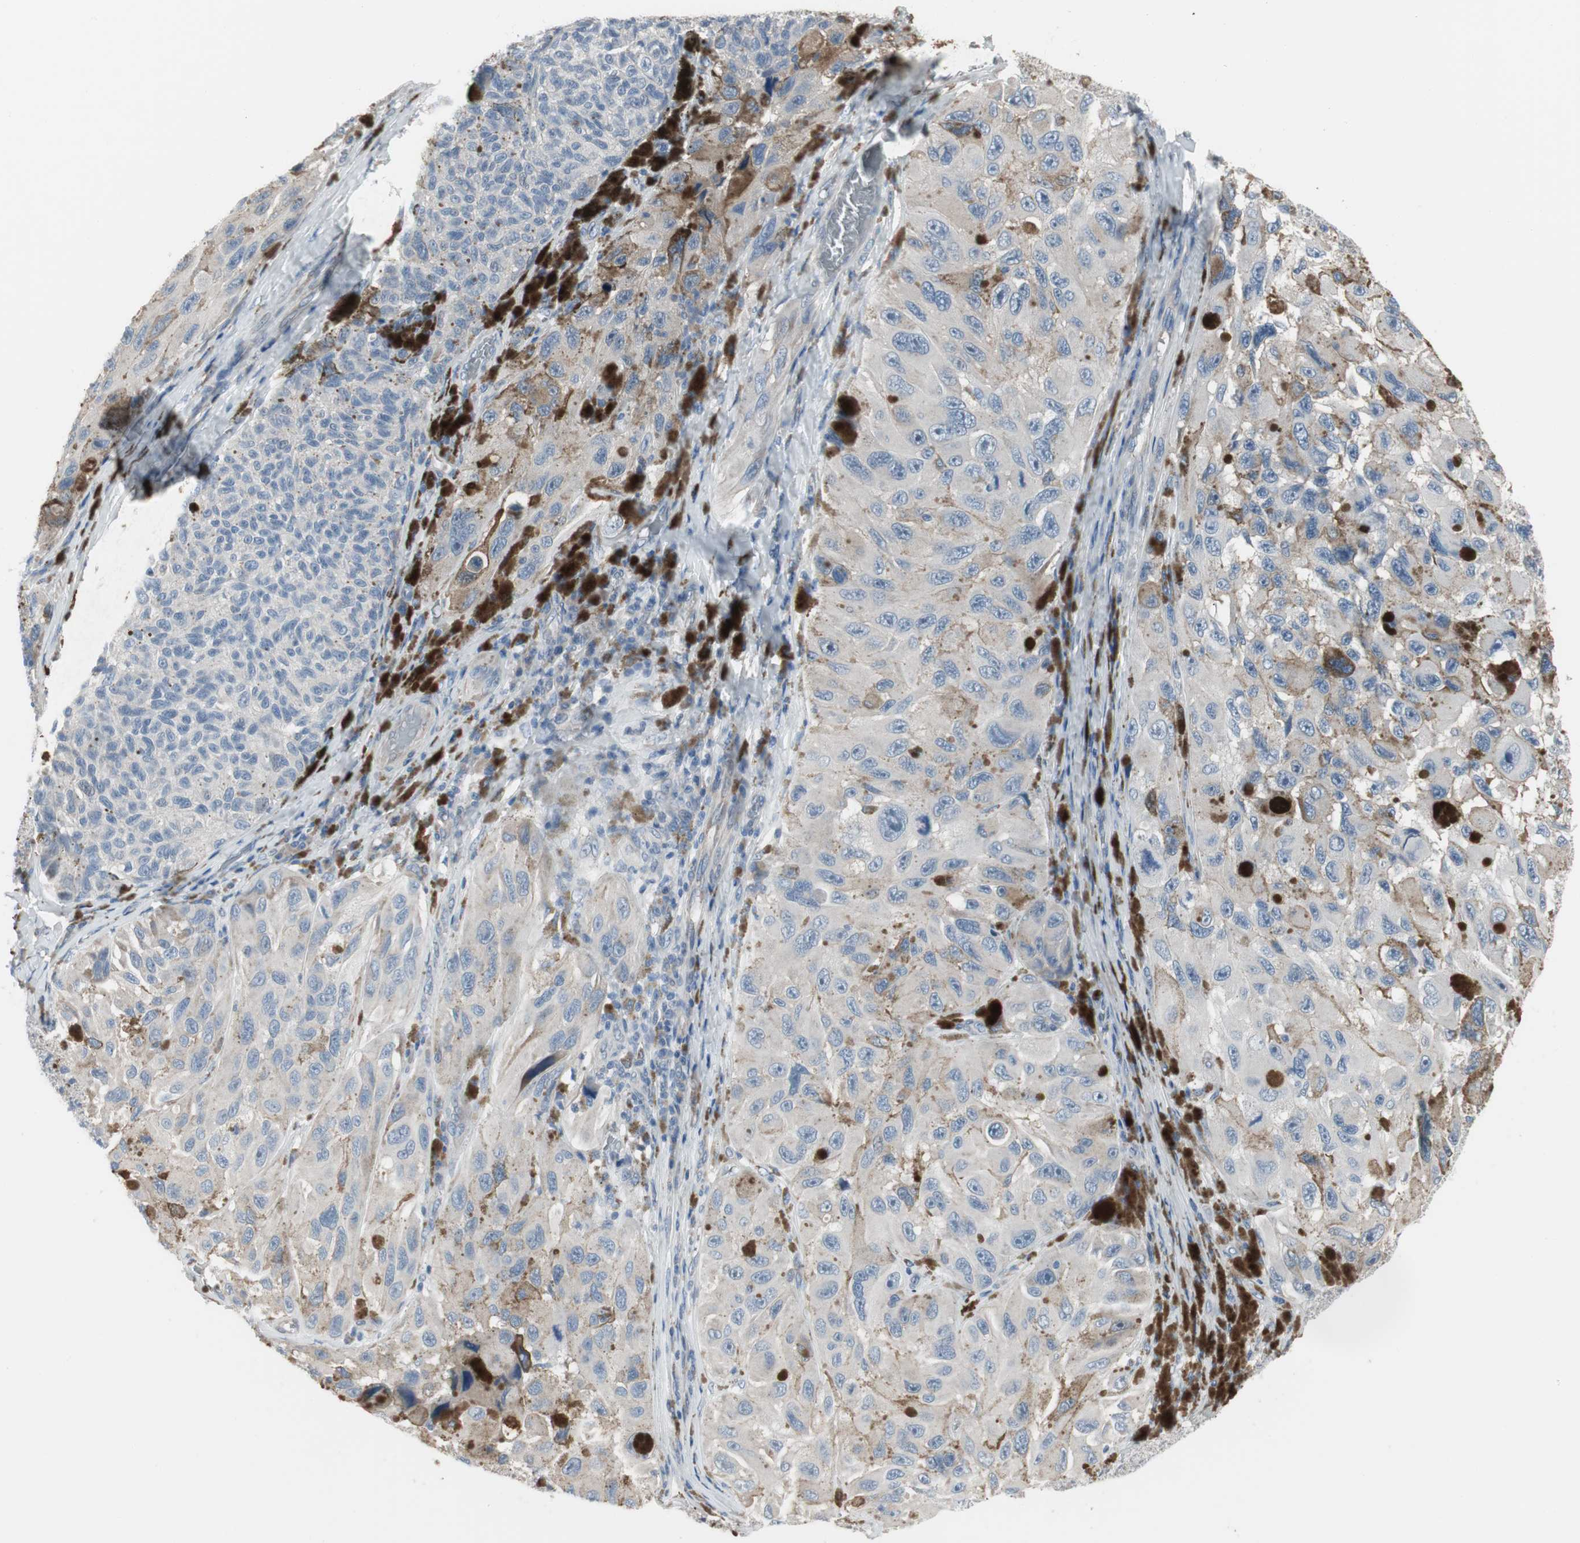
{"staining": {"intensity": "negative", "quantity": "none", "location": "none"}, "tissue": "melanoma", "cell_type": "Tumor cells", "image_type": "cancer", "snomed": [{"axis": "morphology", "description": "Malignant melanoma, NOS"}, {"axis": "topography", "description": "Skin"}], "caption": "Immunohistochemical staining of malignant melanoma reveals no significant staining in tumor cells.", "gene": "PIGR", "patient": {"sex": "female", "age": 73}}